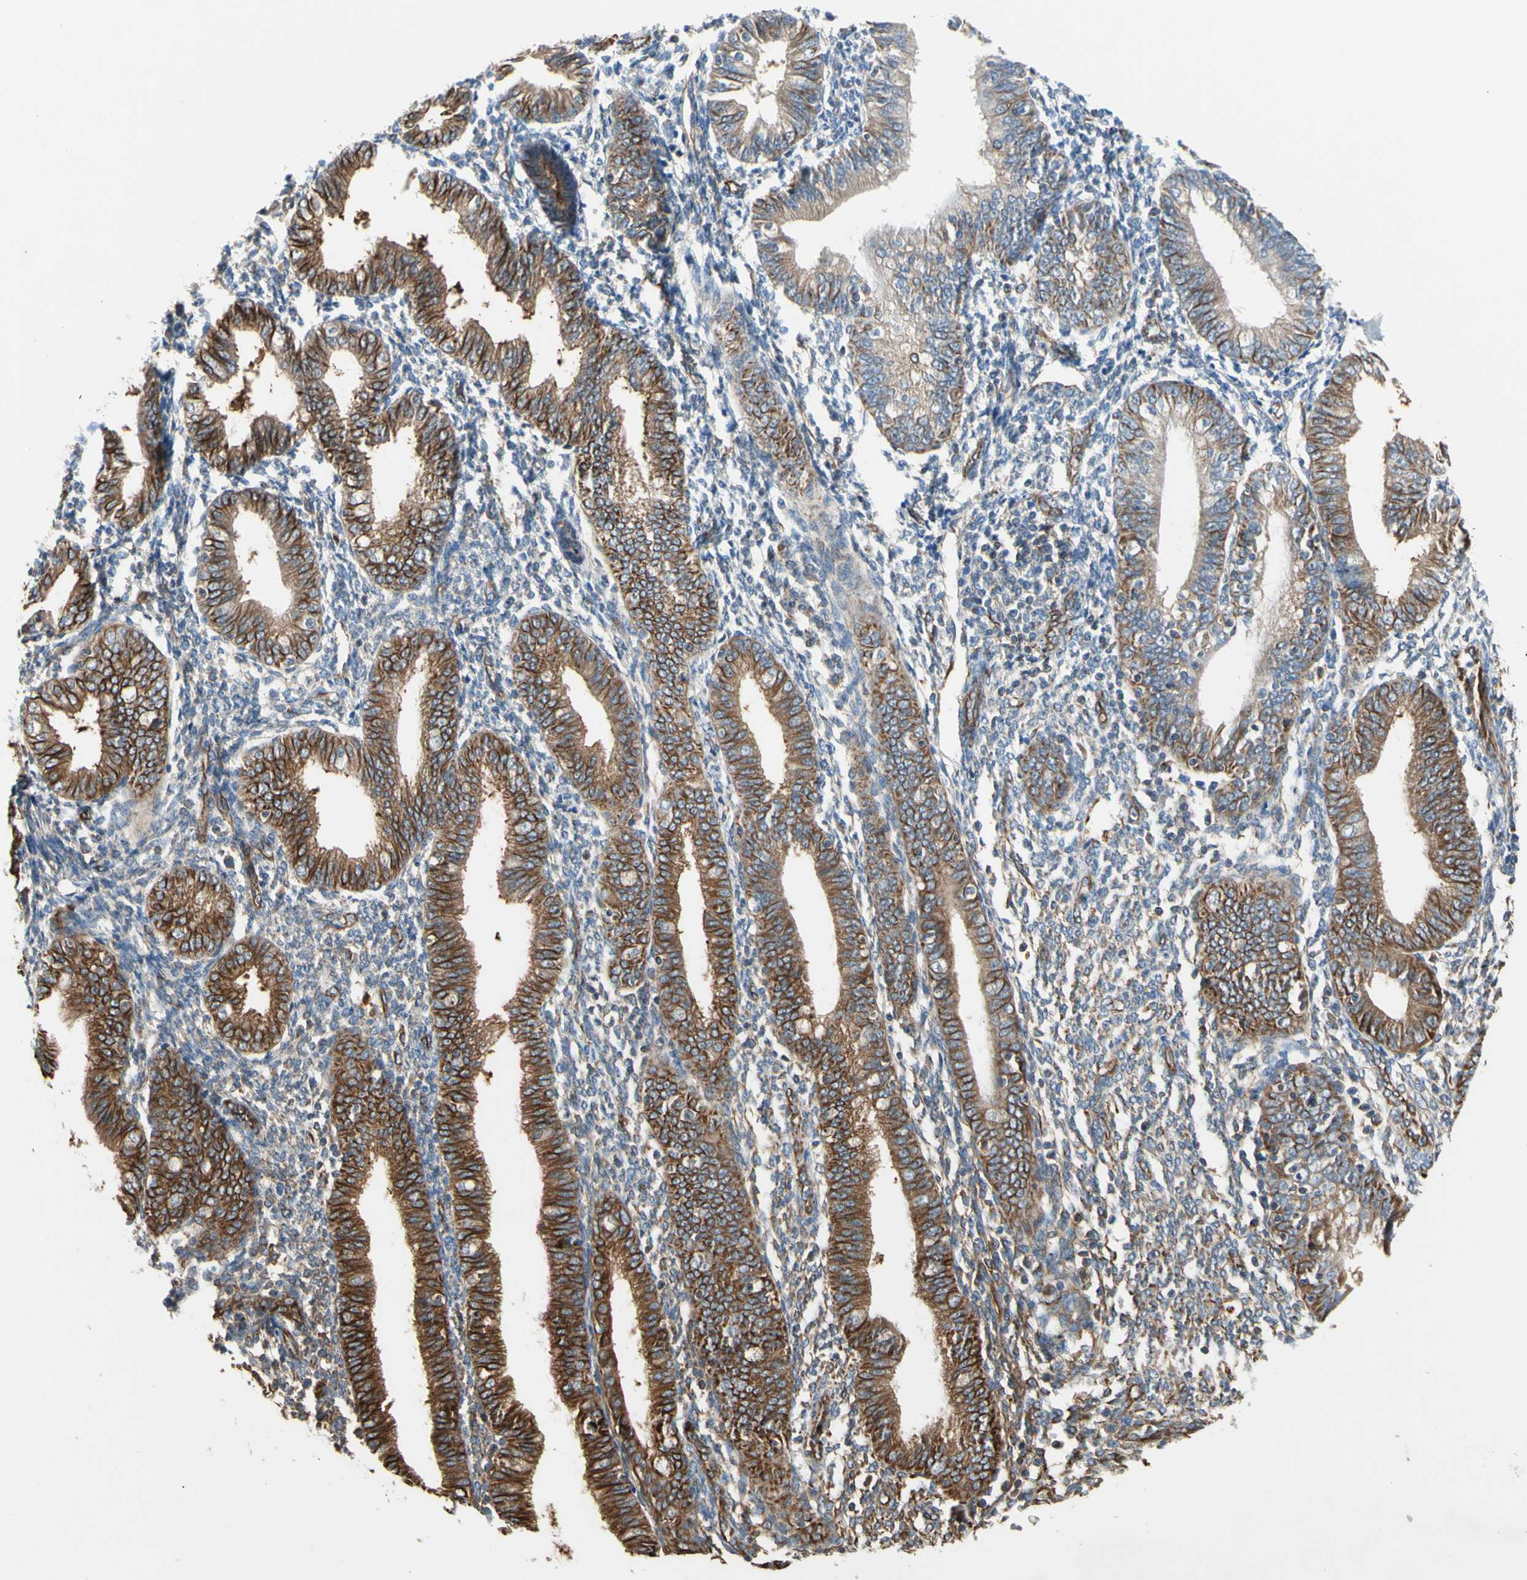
{"staining": {"intensity": "weak", "quantity": "25%-75%", "location": "cytoplasmic/membranous"}, "tissue": "endometrium", "cell_type": "Cells in endometrial stroma", "image_type": "normal", "snomed": [{"axis": "morphology", "description": "Normal tissue, NOS"}, {"axis": "topography", "description": "Endometrium"}], "caption": "Weak cytoplasmic/membranous protein expression is appreciated in about 25%-75% of cells in endometrial stroma in endometrium. Using DAB (3,3'-diaminobenzidine) (brown) and hematoxylin (blue) stains, captured at high magnification using brightfield microscopy.", "gene": "TRAF2", "patient": {"sex": "female", "age": 61}}